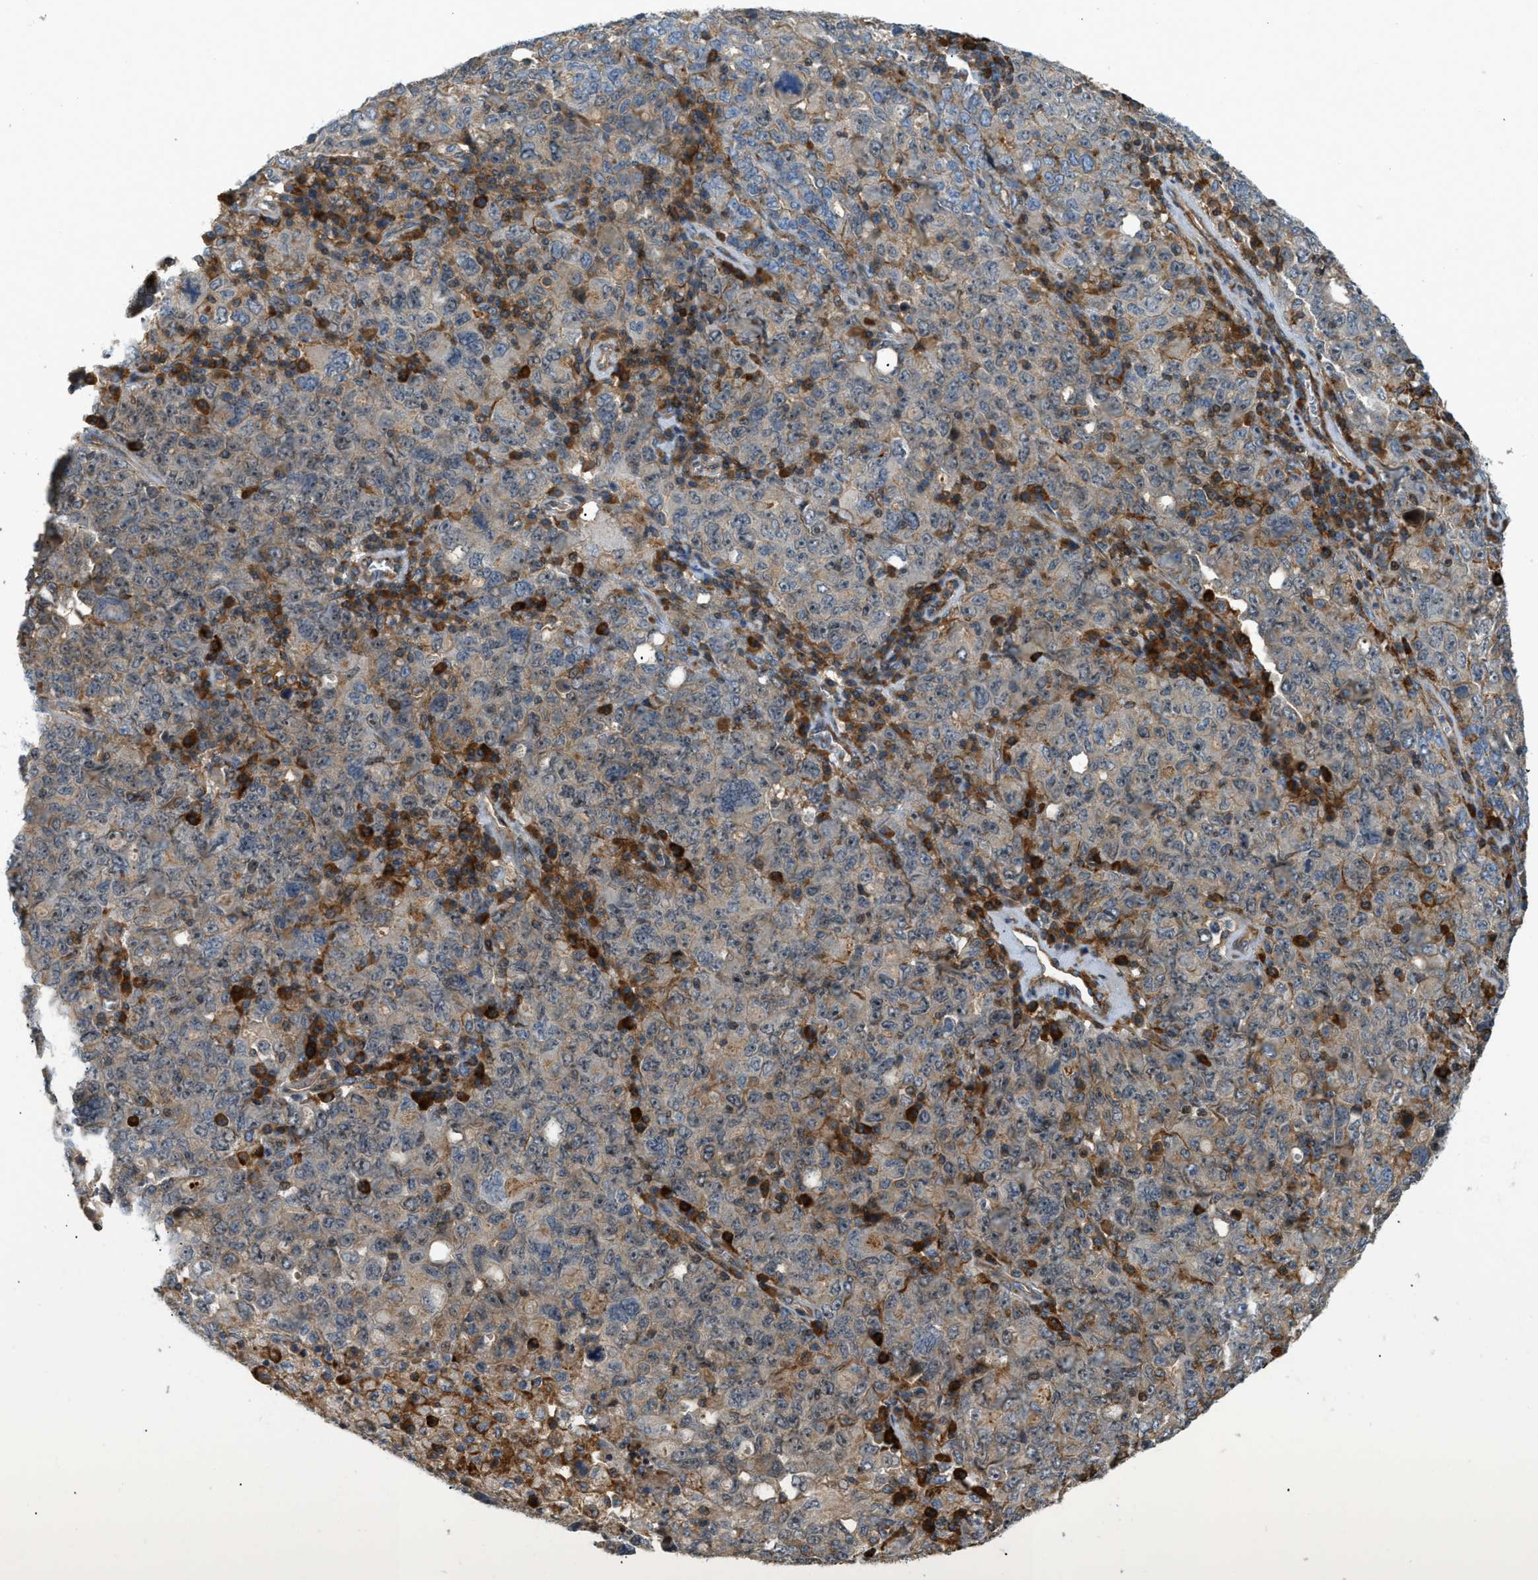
{"staining": {"intensity": "moderate", "quantity": "25%-75%", "location": "cytoplasmic/membranous"}, "tissue": "ovarian cancer", "cell_type": "Tumor cells", "image_type": "cancer", "snomed": [{"axis": "morphology", "description": "Carcinoma, endometroid"}, {"axis": "topography", "description": "Ovary"}], "caption": "IHC of ovarian cancer (endometroid carcinoma) demonstrates medium levels of moderate cytoplasmic/membranous staining in approximately 25%-75% of tumor cells. The protein is stained brown, and the nuclei are stained in blue (DAB IHC with brightfield microscopy, high magnification).", "gene": "BTN3A2", "patient": {"sex": "female", "age": 62}}